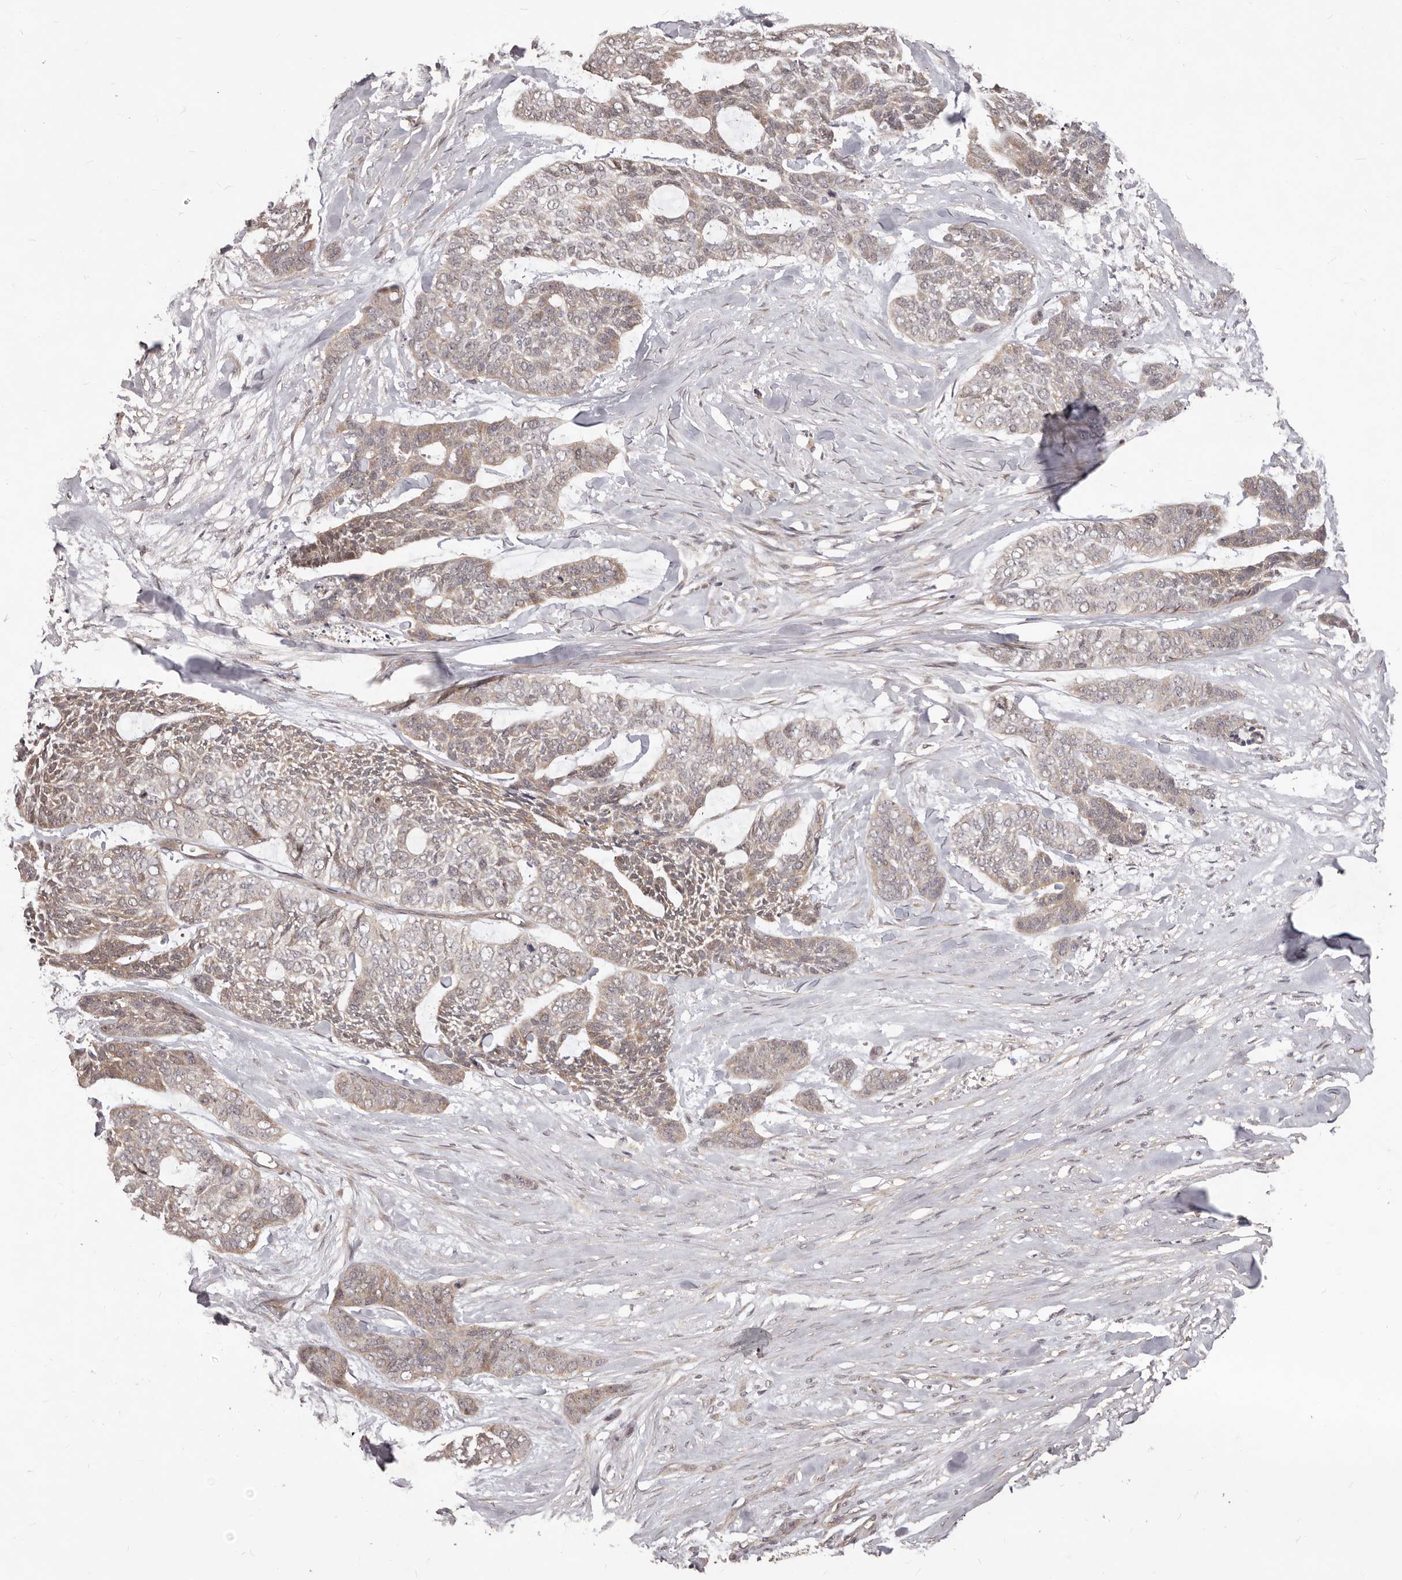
{"staining": {"intensity": "weak", "quantity": "25%-75%", "location": "cytoplasmic/membranous"}, "tissue": "skin cancer", "cell_type": "Tumor cells", "image_type": "cancer", "snomed": [{"axis": "morphology", "description": "Basal cell carcinoma"}, {"axis": "topography", "description": "Skin"}], "caption": "Tumor cells reveal low levels of weak cytoplasmic/membranous staining in approximately 25%-75% of cells in human skin basal cell carcinoma. The protein of interest is stained brown, and the nuclei are stained in blue (DAB (3,3'-diaminobenzidine) IHC with brightfield microscopy, high magnification).", "gene": "MTO1", "patient": {"sex": "female", "age": 64}}